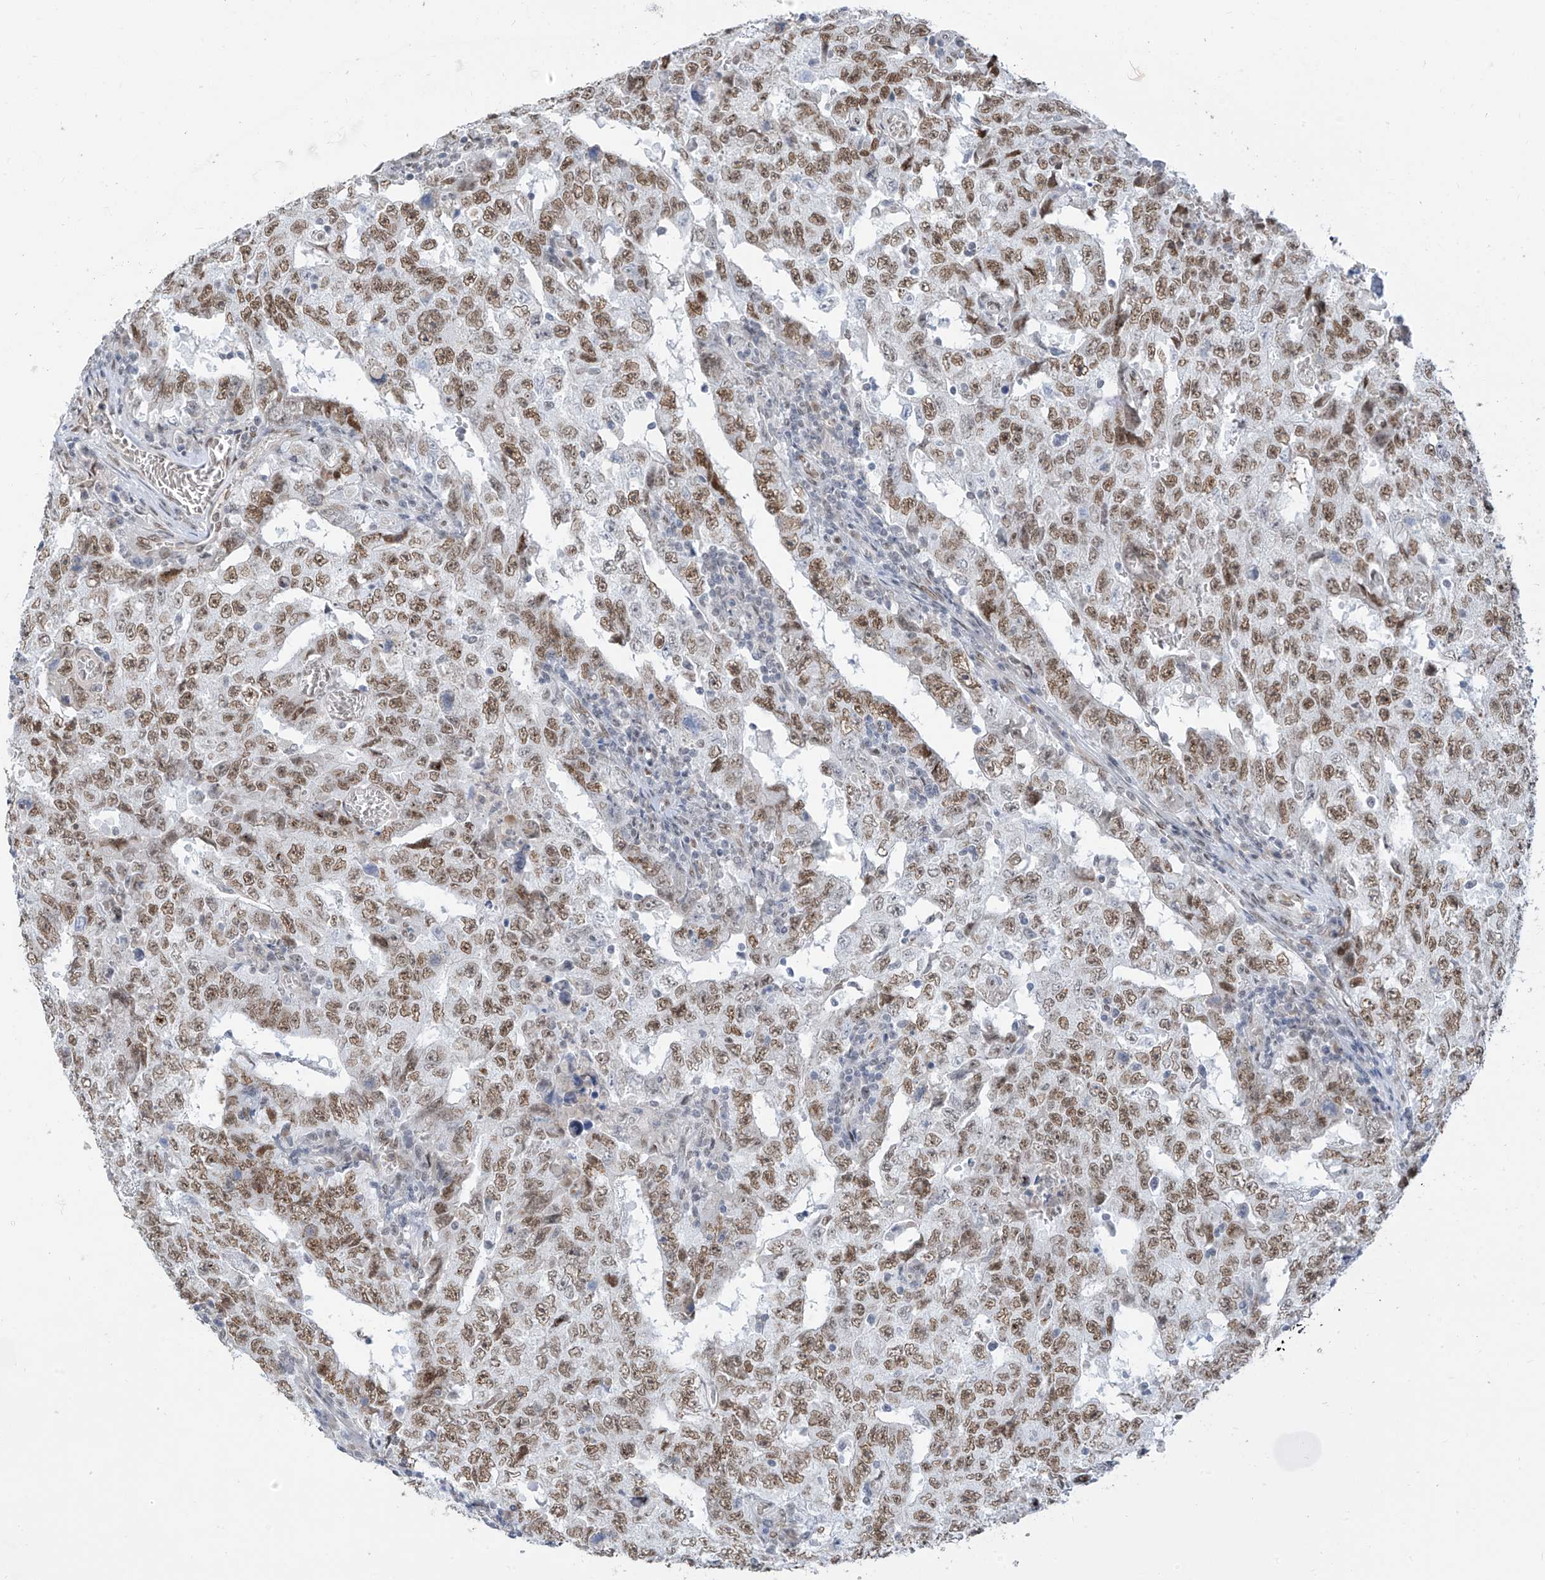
{"staining": {"intensity": "moderate", "quantity": ">75%", "location": "nuclear"}, "tissue": "testis cancer", "cell_type": "Tumor cells", "image_type": "cancer", "snomed": [{"axis": "morphology", "description": "Carcinoma, Embryonal, NOS"}, {"axis": "topography", "description": "Testis"}], "caption": "Immunohistochemistry (IHC) staining of testis embryonal carcinoma, which shows medium levels of moderate nuclear positivity in approximately >75% of tumor cells indicating moderate nuclear protein positivity. The staining was performed using DAB (brown) for protein detection and nuclei were counterstained in hematoxylin (blue).", "gene": "MCM9", "patient": {"sex": "male", "age": 26}}